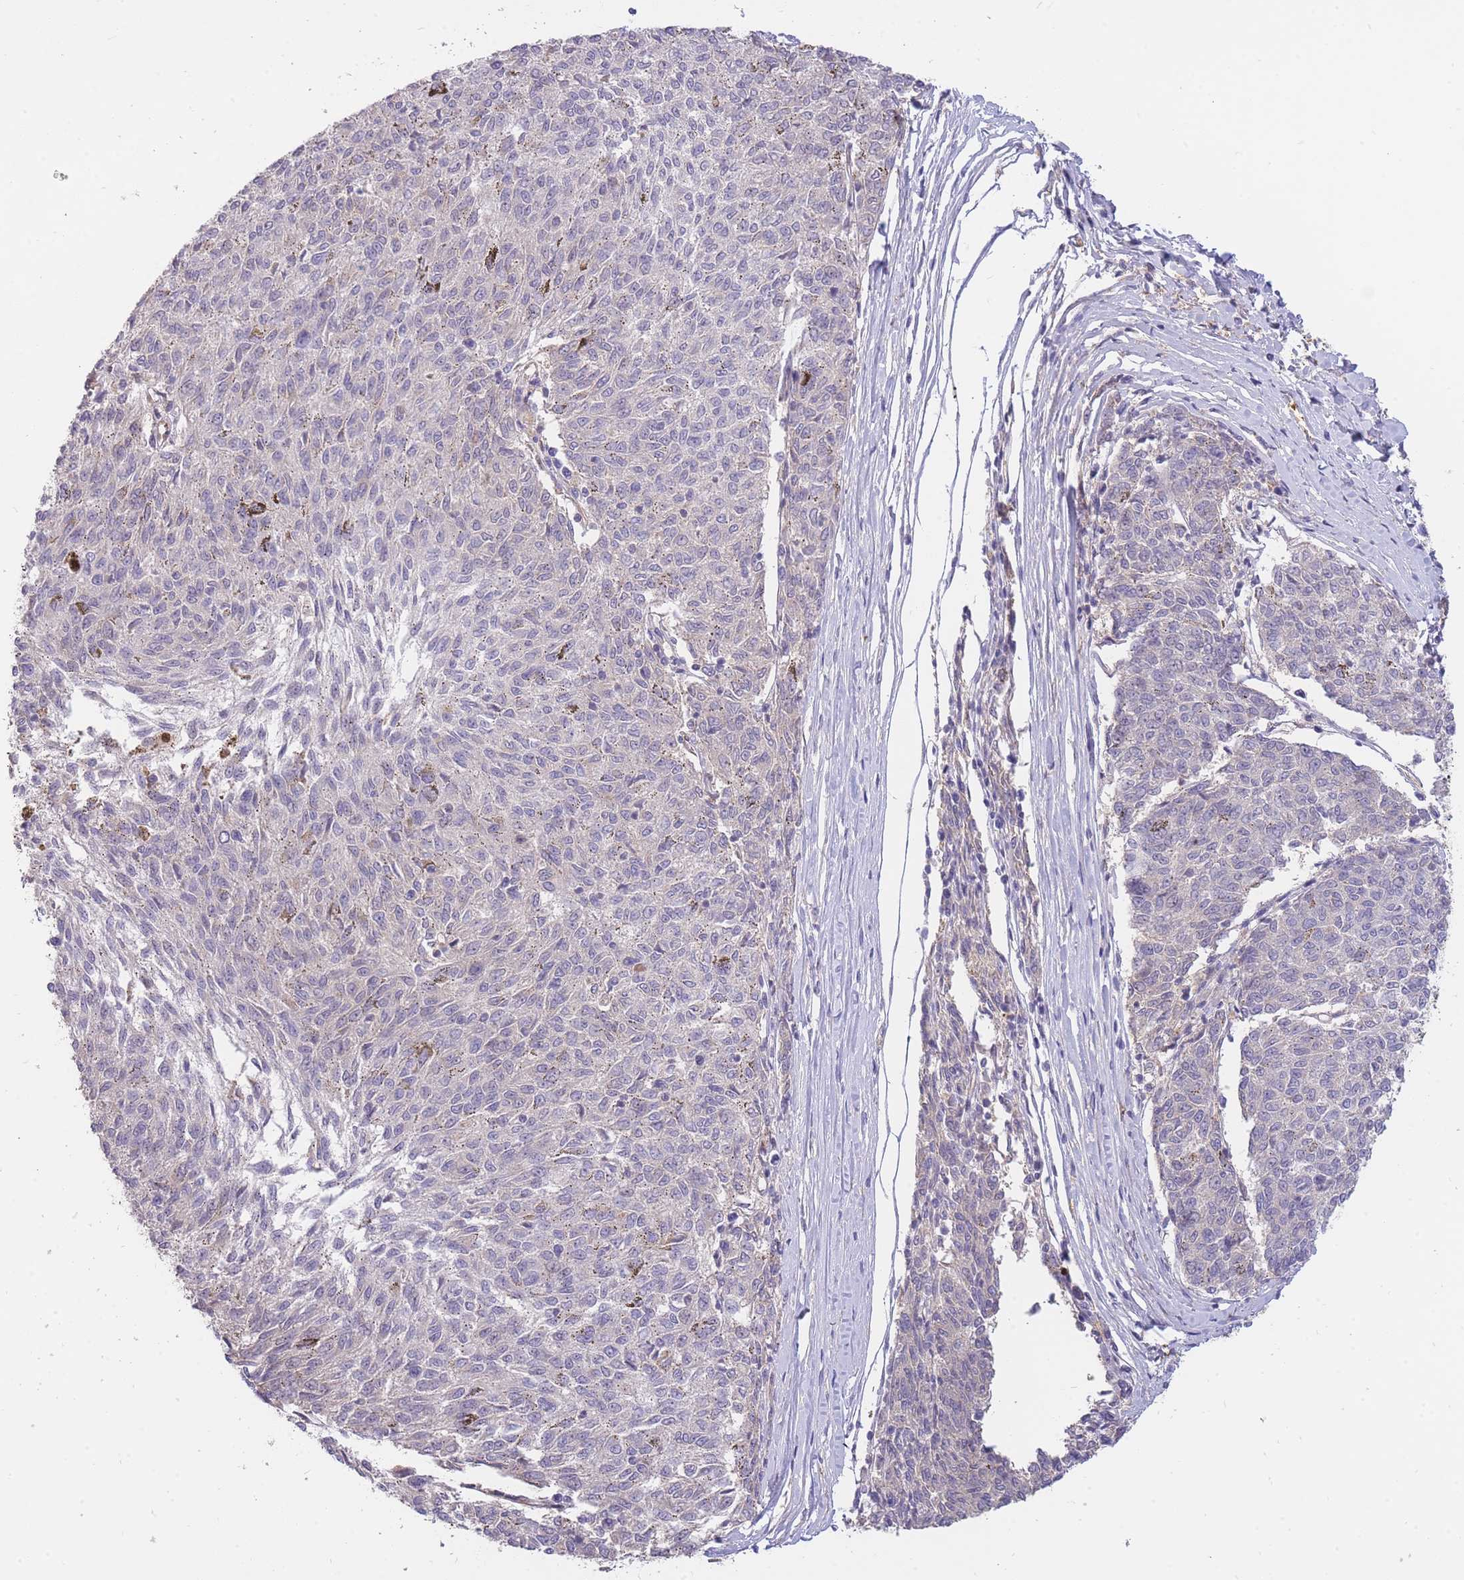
{"staining": {"intensity": "negative", "quantity": "none", "location": "none"}, "tissue": "melanoma", "cell_type": "Tumor cells", "image_type": "cancer", "snomed": [{"axis": "morphology", "description": "Malignant melanoma, NOS"}, {"axis": "topography", "description": "Skin"}], "caption": "A micrograph of malignant melanoma stained for a protein demonstrates no brown staining in tumor cells.", "gene": "SMC6", "patient": {"sex": "female", "age": 72}}